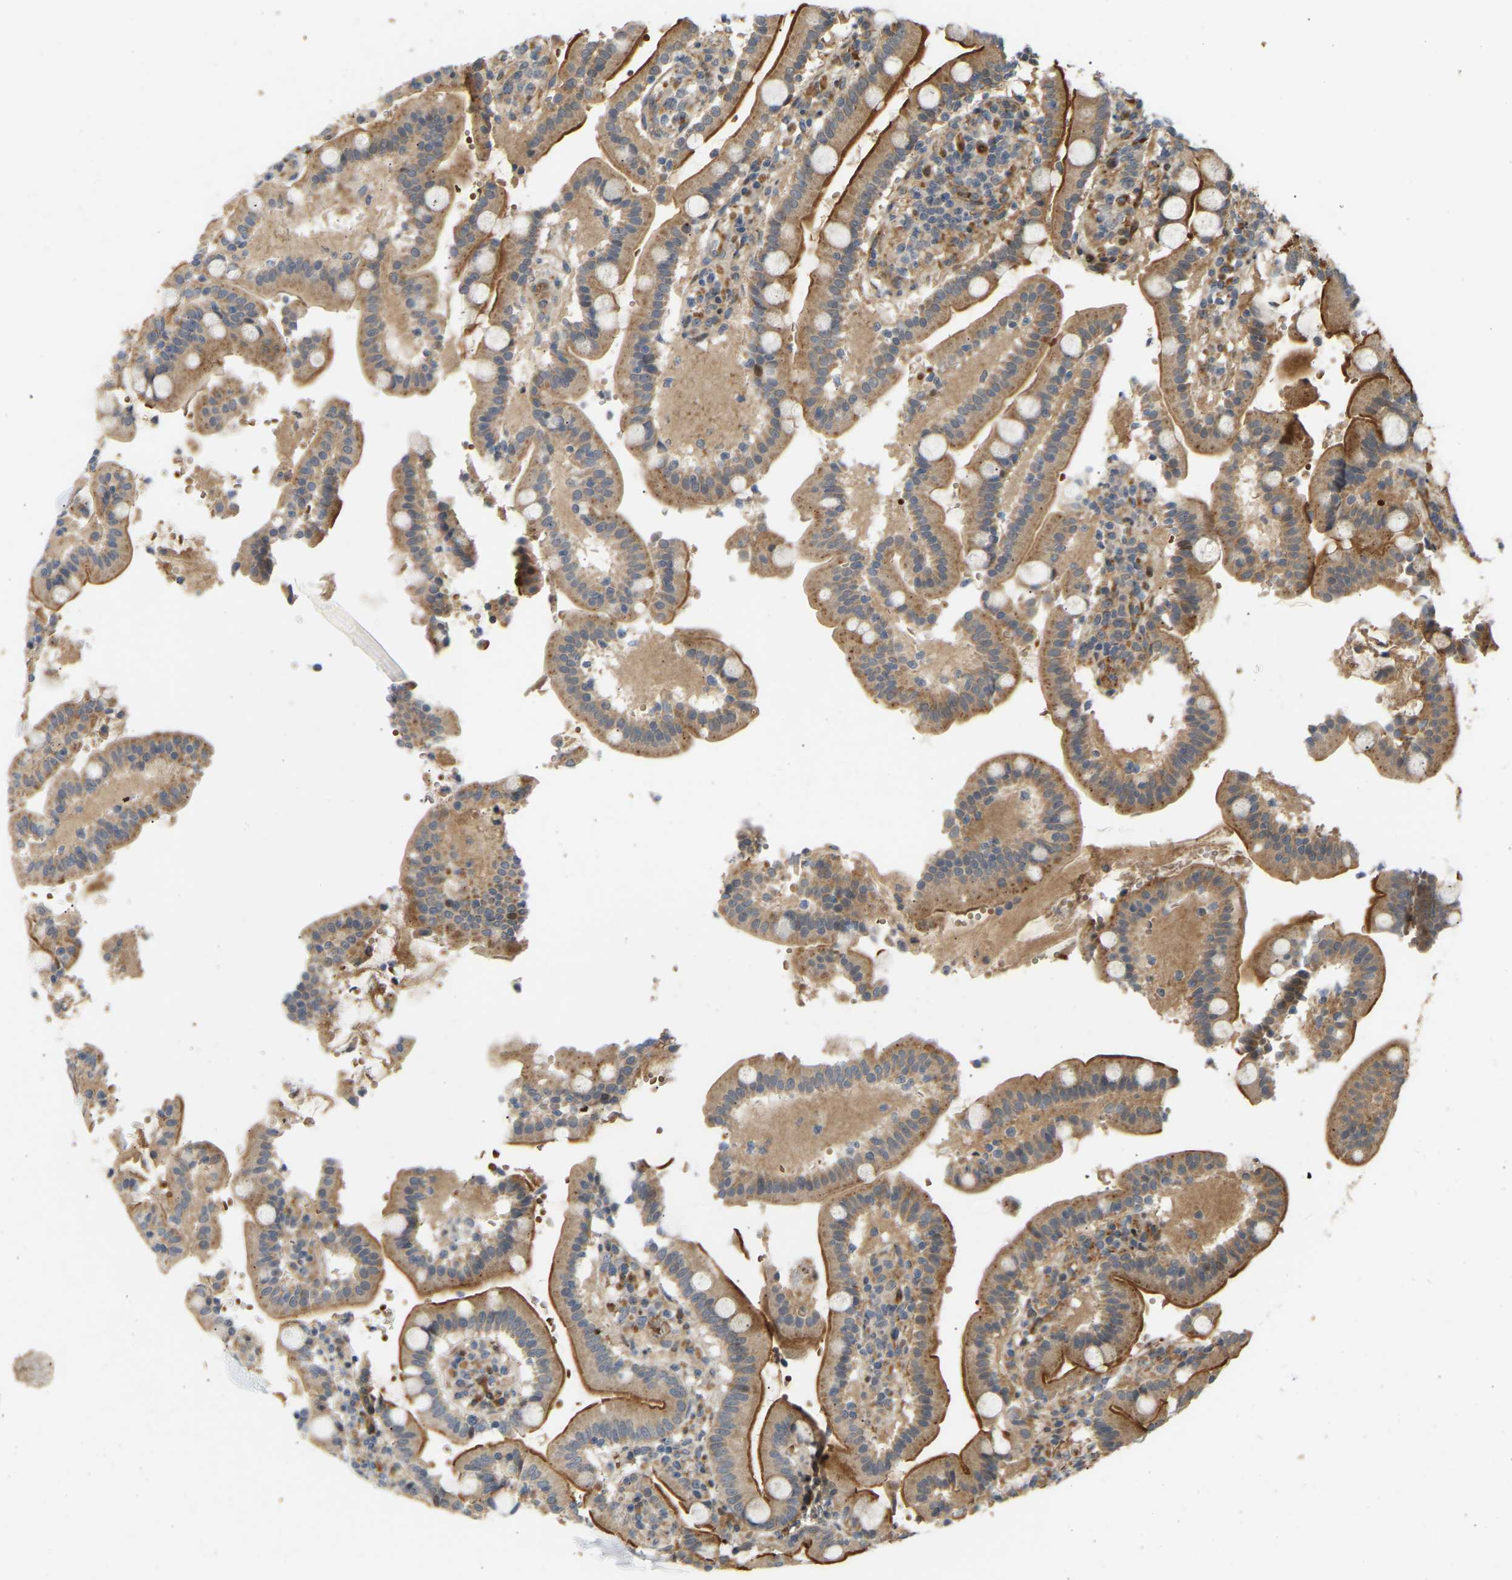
{"staining": {"intensity": "strong", "quantity": ">75%", "location": "cytoplasmic/membranous"}, "tissue": "duodenum", "cell_type": "Glandular cells", "image_type": "normal", "snomed": [{"axis": "morphology", "description": "Normal tissue, NOS"}, {"axis": "topography", "description": "Small intestine, NOS"}], "caption": "Brown immunohistochemical staining in benign human duodenum reveals strong cytoplasmic/membranous staining in approximately >75% of glandular cells. The staining was performed using DAB to visualize the protein expression in brown, while the nuclei were stained in blue with hematoxylin (Magnification: 20x).", "gene": "POGLUT2", "patient": {"sex": "female", "age": 71}}